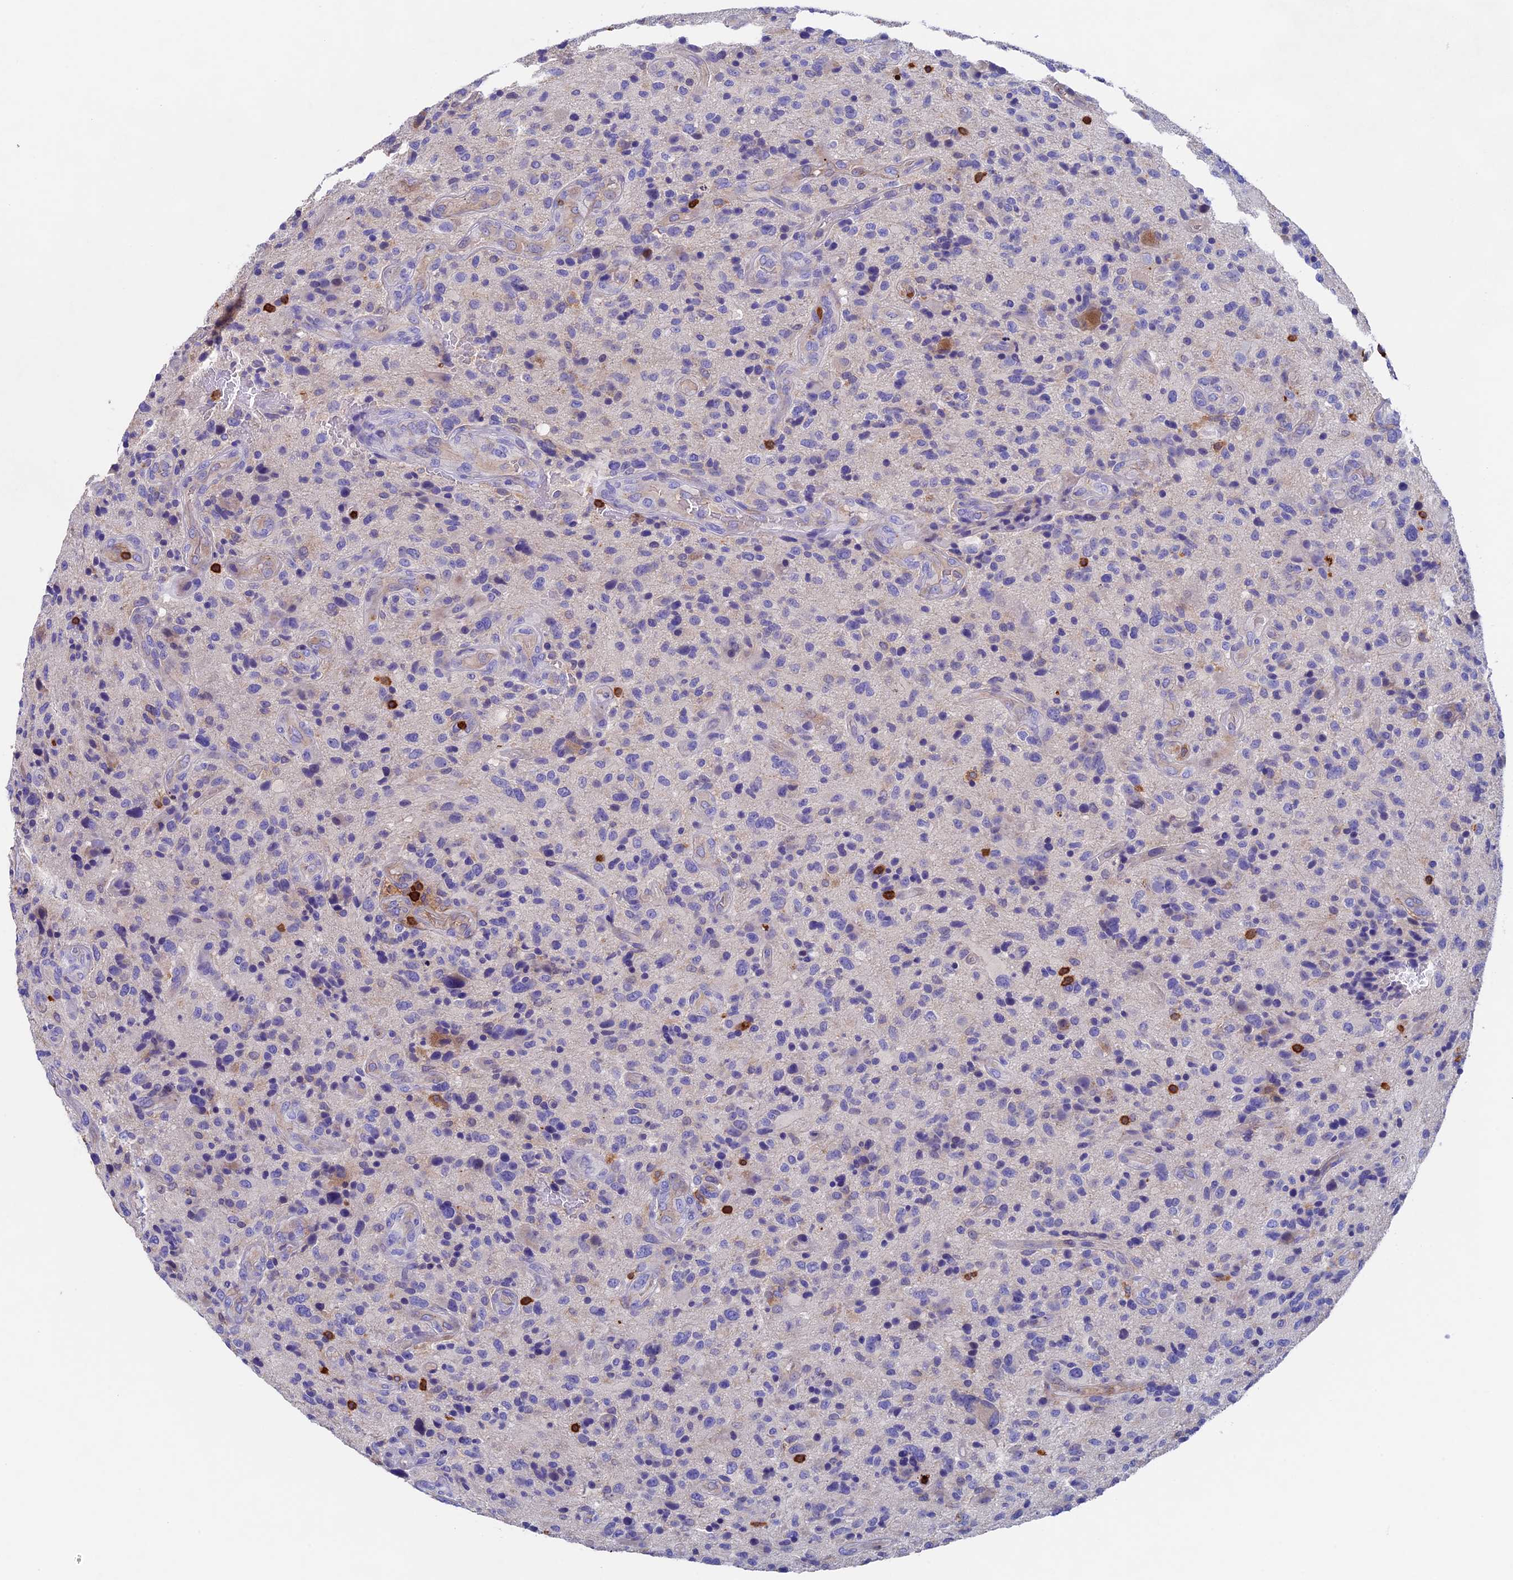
{"staining": {"intensity": "negative", "quantity": "none", "location": "none"}, "tissue": "glioma", "cell_type": "Tumor cells", "image_type": "cancer", "snomed": [{"axis": "morphology", "description": "Glioma, malignant, High grade"}, {"axis": "topography", "description": "Brain"}], "caption": "Immunohistochemical staining of human glioma exhibits no significant positivity in tumor cells. (Immunohistochemistry (ihc), brightfield microscopy, high magnification).", "gene": "ADAT1", "patient": {"sex": "male", "age": 47}}